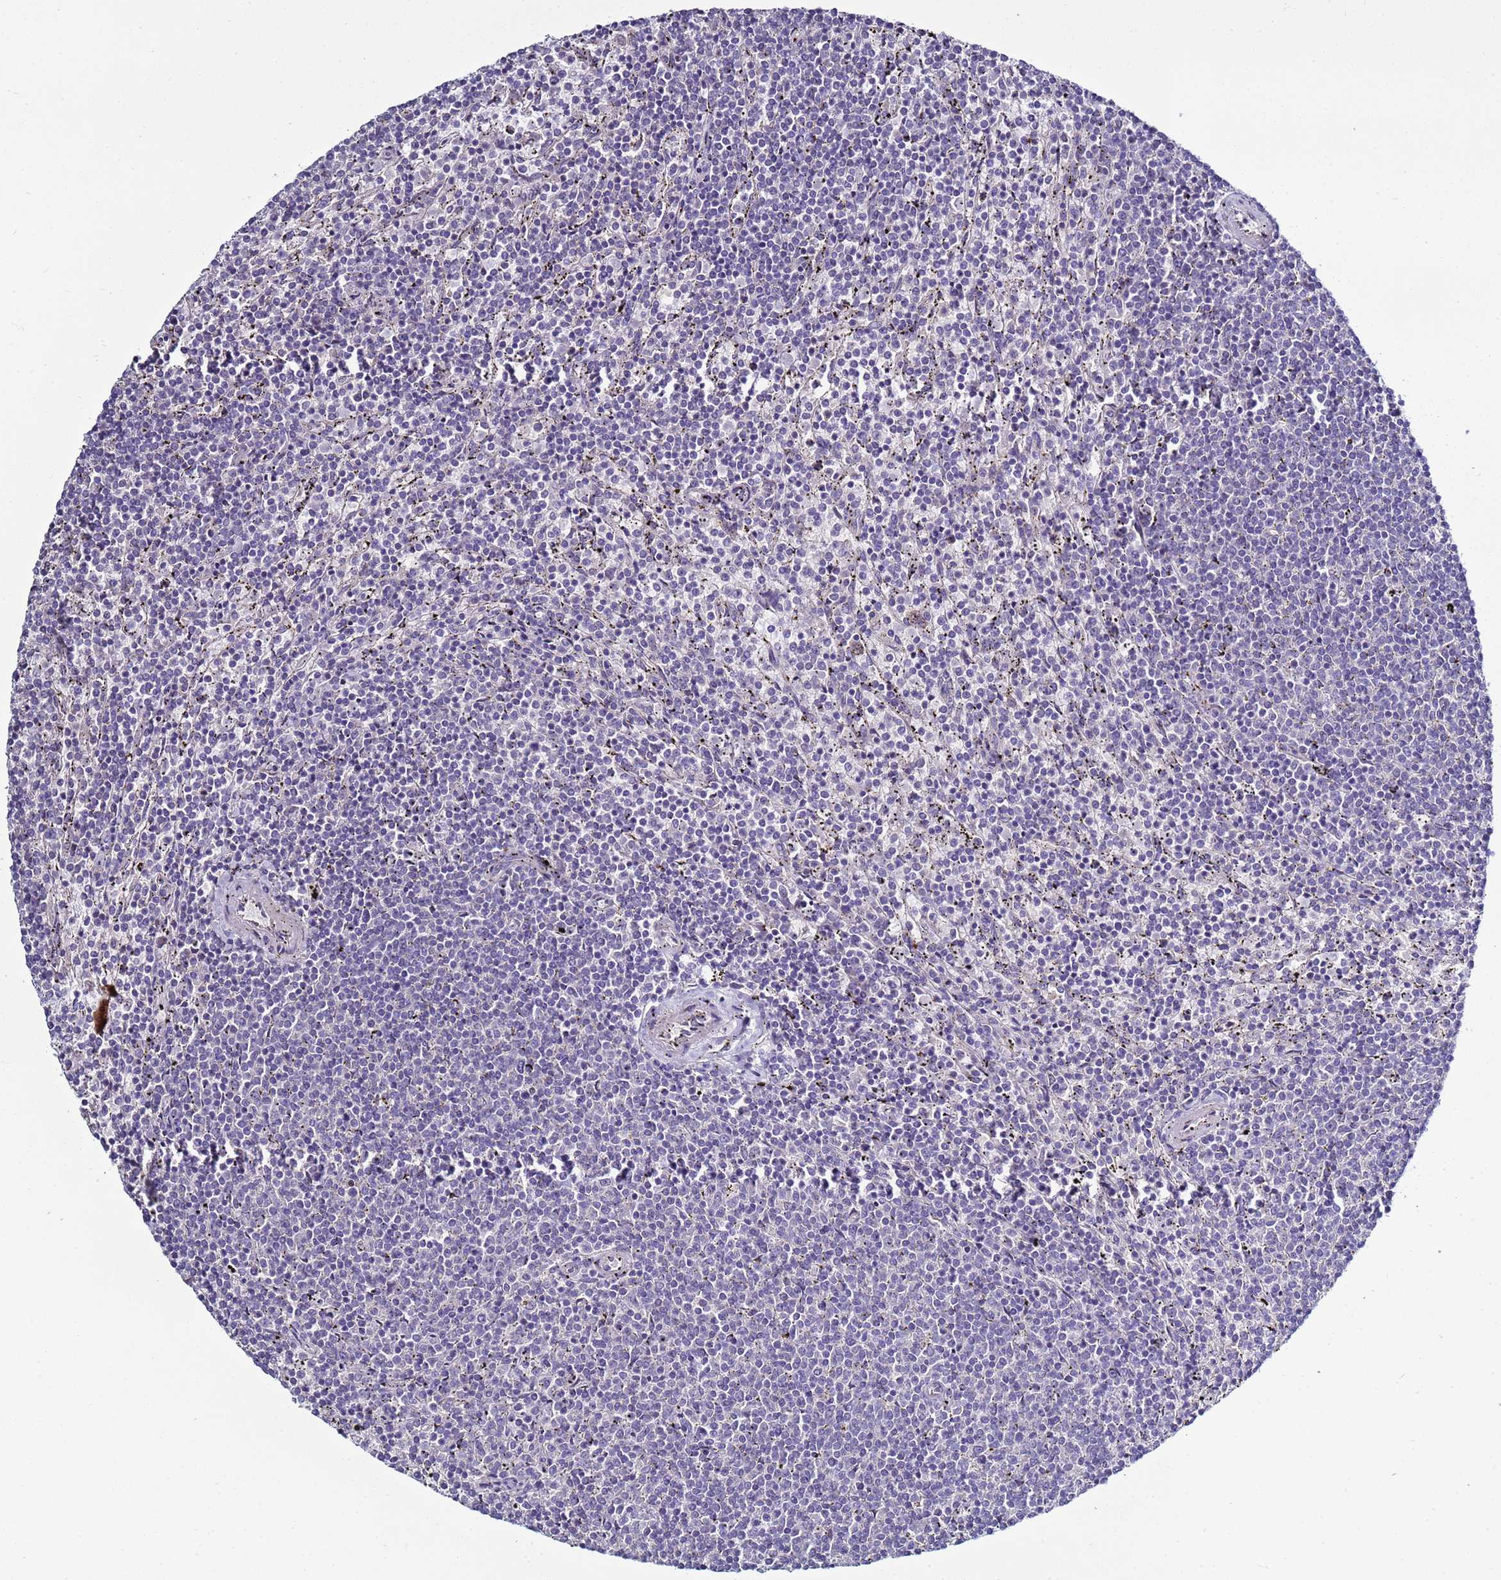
{"staining": {"intensity": "negative", "quantity": "none", "location": "none"}, "tissue": "lymphoma", "cell_type": "Tumor cells", "image_type": "cancer", "snomed": [{"axis": "morphology", "description": "Malignant lymphoma, non-Hodgkin's type, Low grade"}, {"axis": "topography", "description": "Spleen"}], "caption": "DAB immunohistochemical staining of human lymphoma reveals no significant expression in tumor cells. (Brightfield microscopy of DAB (3,3'-diaminobenzidine) IHC at high magnification).", "gene": "RABL2B", "patient": {"sex": "female", "age": 50}}